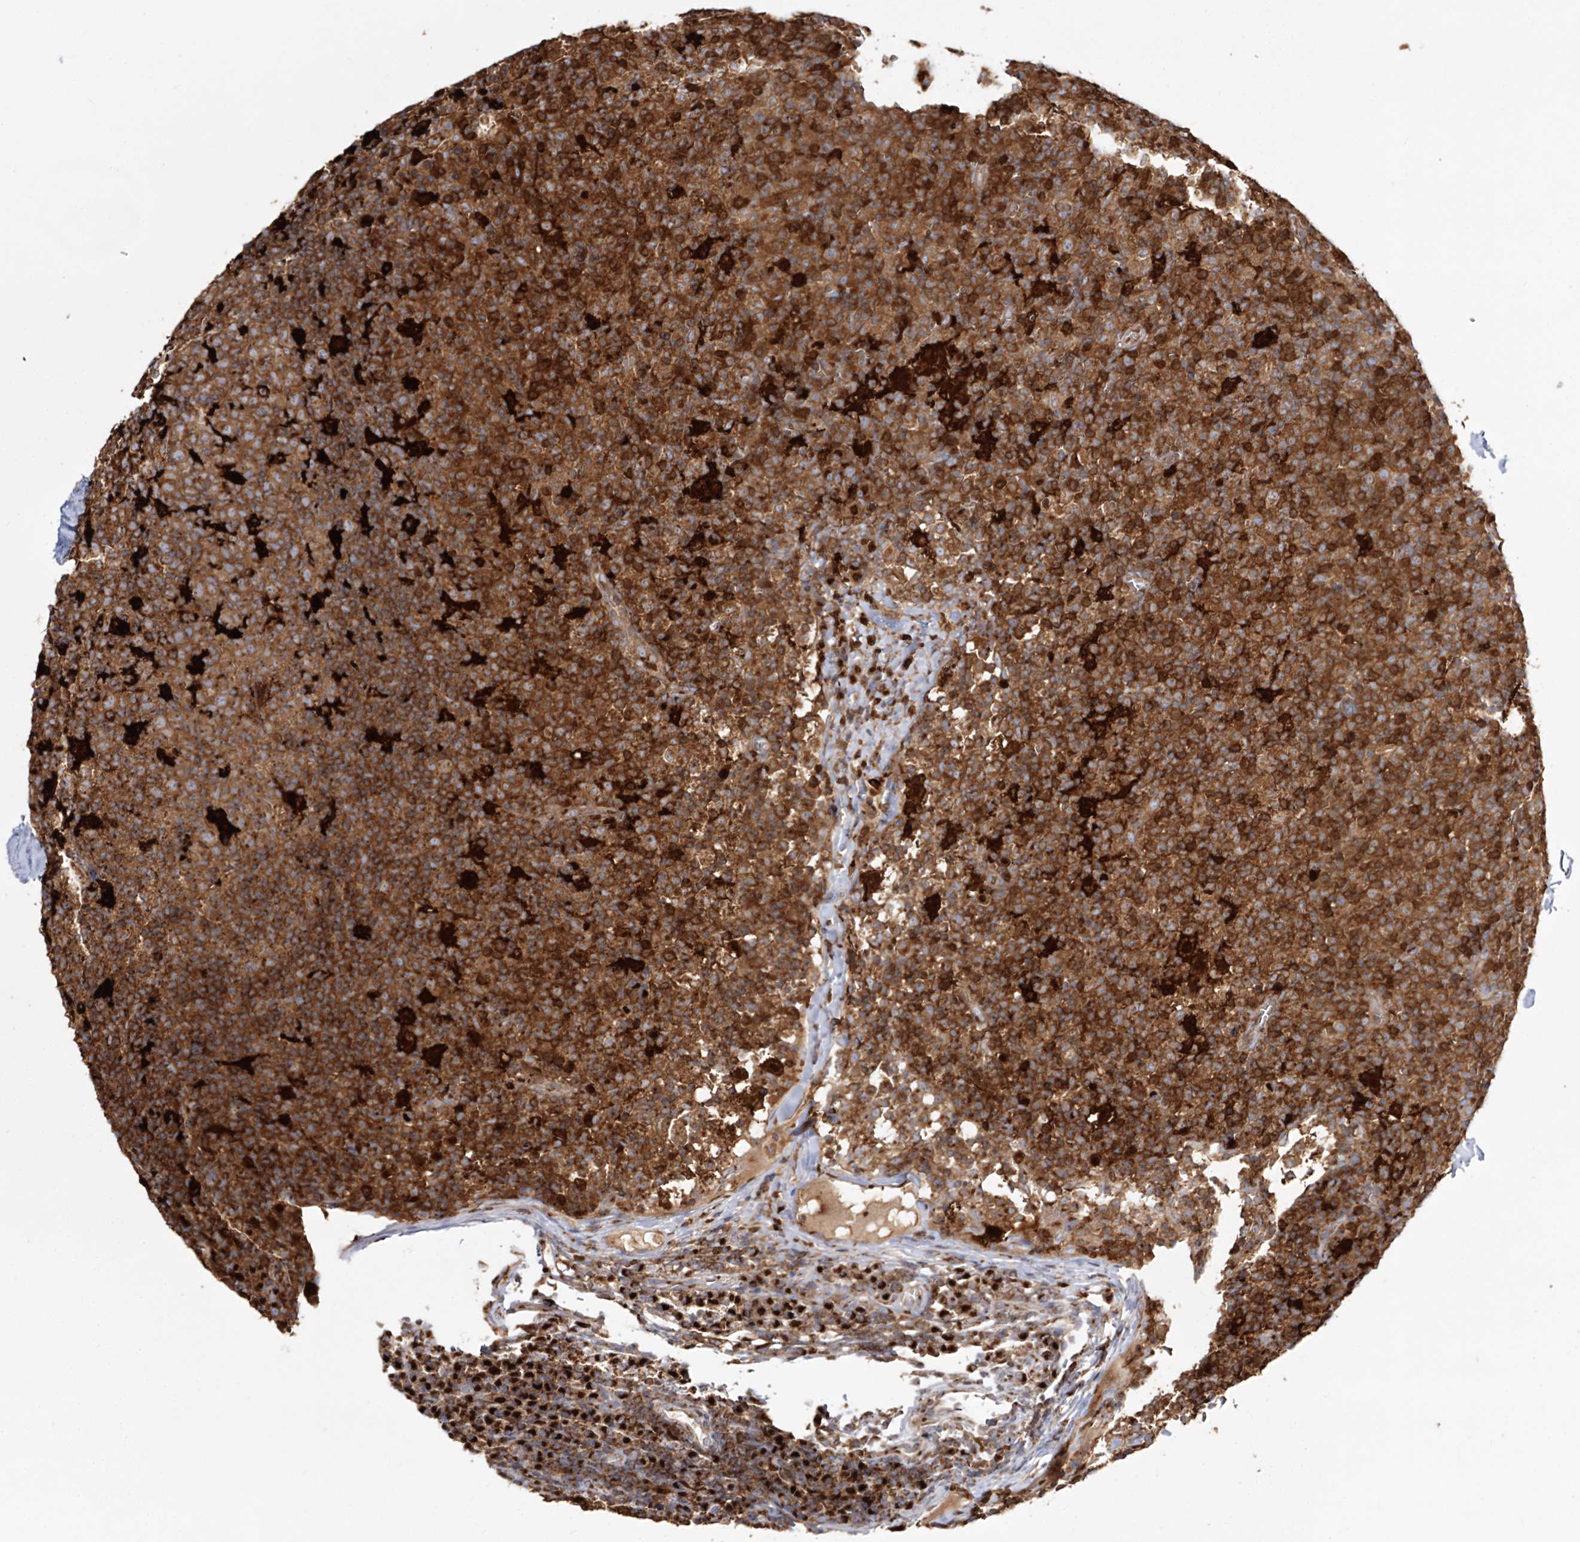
{"staining": {"intensity": "strong", "quantity": ">75%", "location": "cytoplasmic/membranous"}, "tissue": "lymph node", "cell_type": "Germinal center cells", "image_type": "normal", "snomed": [{"axis": "morphology", "description": "Normal tissue, NOS"}, {"axis": "morphology", "description": "Inflammation, NOS"}, {"axis": "topography", "description": "Lymph node"}], "caption": "Lymph node stained with a brown dye shows strong cytoplasmic/membranous positive positivity in approximately >75% of germinal center cells.", "gene": "ARCN1", "patient": {"sex": "male", "age": 55}}